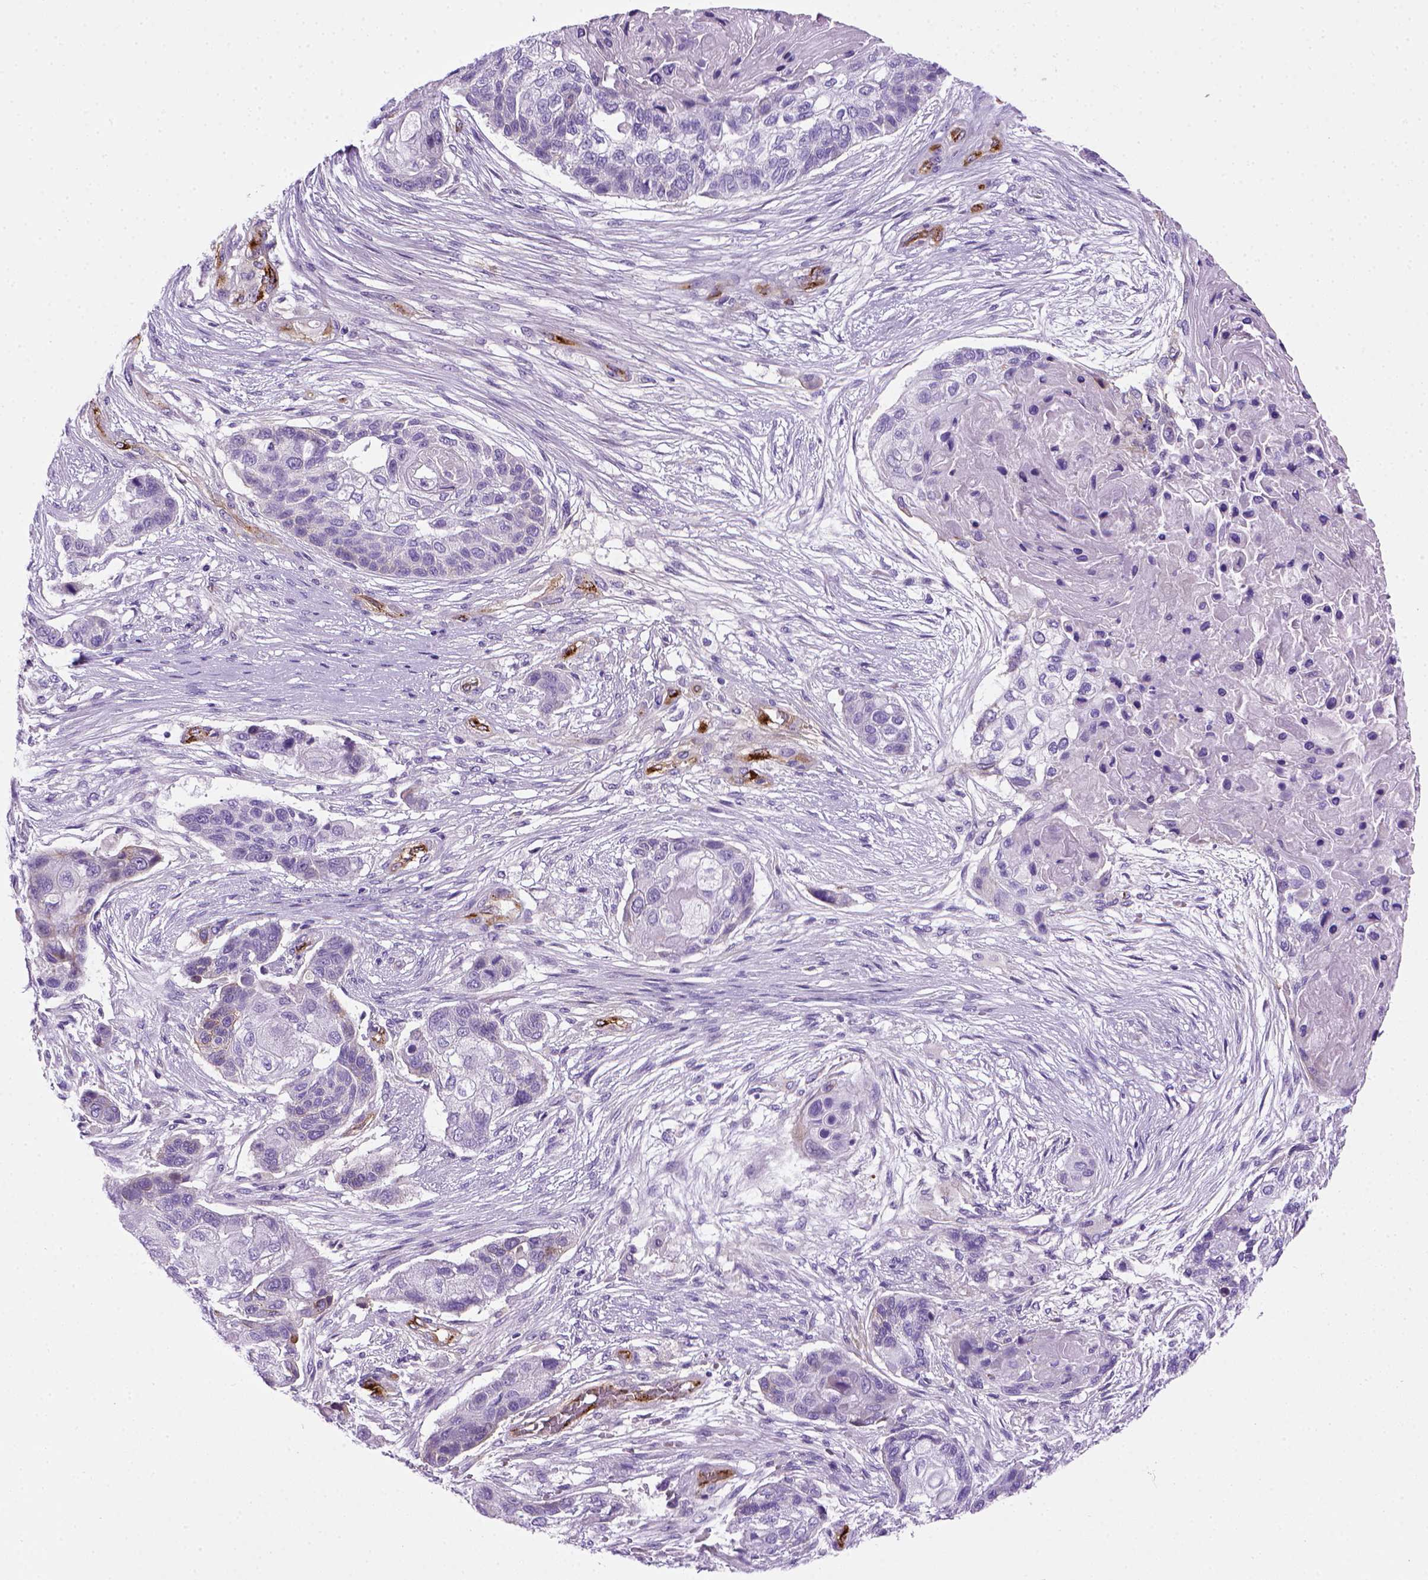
{"staining": {"intensity": "negative", "quantity": "none", "location": "none"}, "tissue": "lung cancer", "cell_type": "Tumor cells", "image_type": "cancer", "snomed": [{"axis": "morphology", "description": "Squamous cell carcinoma, NOS"}, {"axis": "topography", "description": "Lung"}], "caption": "The micrograph displays no significant expression in tumor cells of squamous cell carcinoma (lung).", "gene": "VWF", "patient": {"sex": "male", "age": 69}}